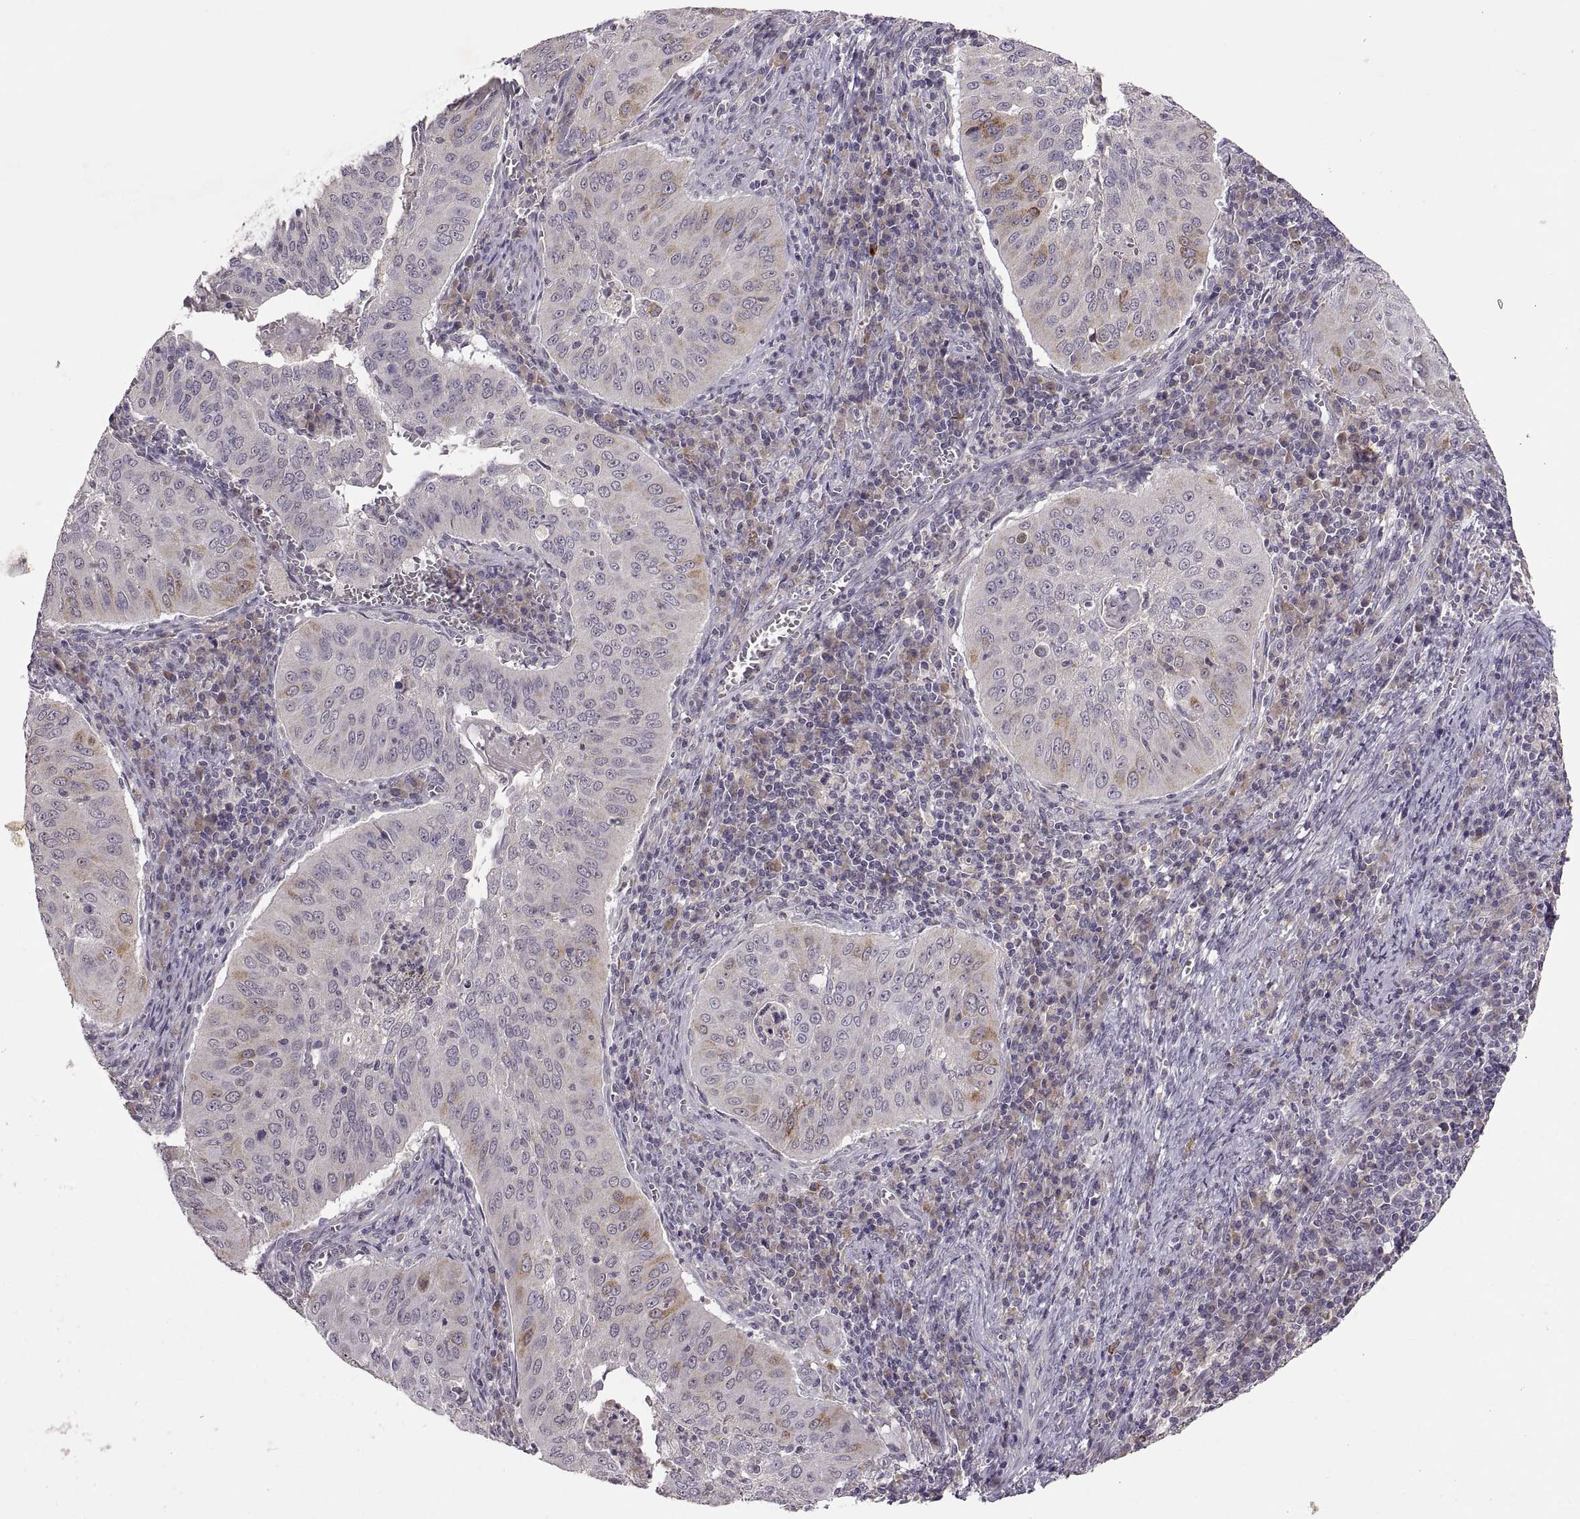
{"staining": {"intensity": "moderate", "quantity": "<25%", "location": "cytoplasmic/membranous"}, "tissue": "cervical cancer", "cell_type": "Tumor cells", "image_type": "cancer", "snomed": [{"axis": "morphology", "description": "Squamous cell carcinoma, NOS"}, {"axis": "topography", "description": "Cervix"}], "caption": "An IHC photomicrograph of tumor tissue is shown. Protein staining in brown shows moderate cytoplasmic/membranous positivity in cervical cancer within tumor cells. (DAB IHC, brown staining for protein, blue staining for nuclei).", "gene": "HMGCR", "patient": {"sex": "female", "age": 39}}